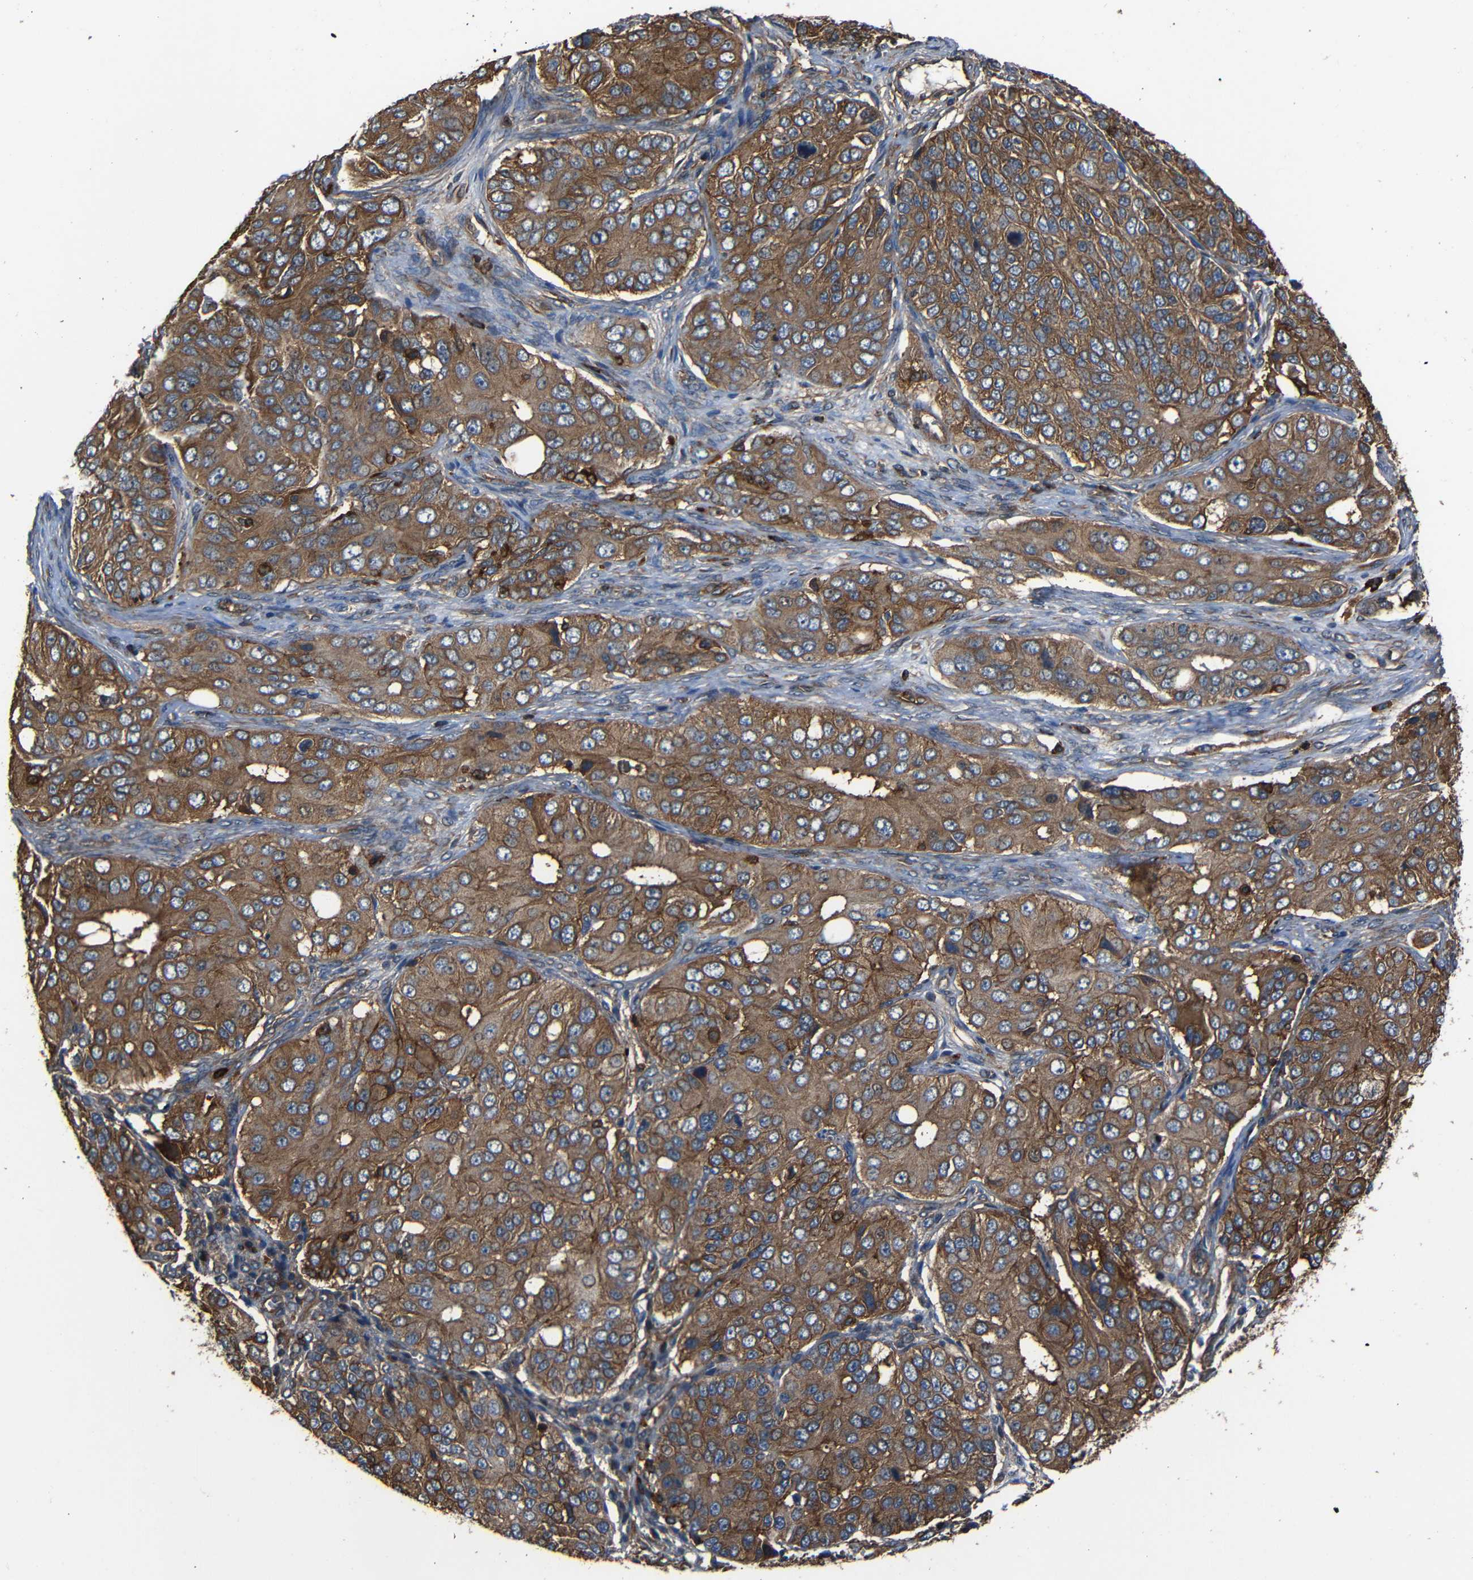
{"staining": {"intensity": "moderate", "quantity": ">75%", "location": "cytoplasmic/membranous"}, "tissue": "ovarian cancer", "cell_type": "Tumor cells", "image_type": "cancer", "snomed": [{"axis": "morphology", "description": "Carcinoma, endometroid"}, {"axis": "topography", "description": "Ovary"}], "caption": "Ovarian endometroid carcinoma tissue demonstrates moderate cytoplasmic/membranous staining in about >75% of tumor cells, visualized by immunohistochemistry.", "gene": "ADGRE5", "patient": {"sex": "female", "age": 51}}